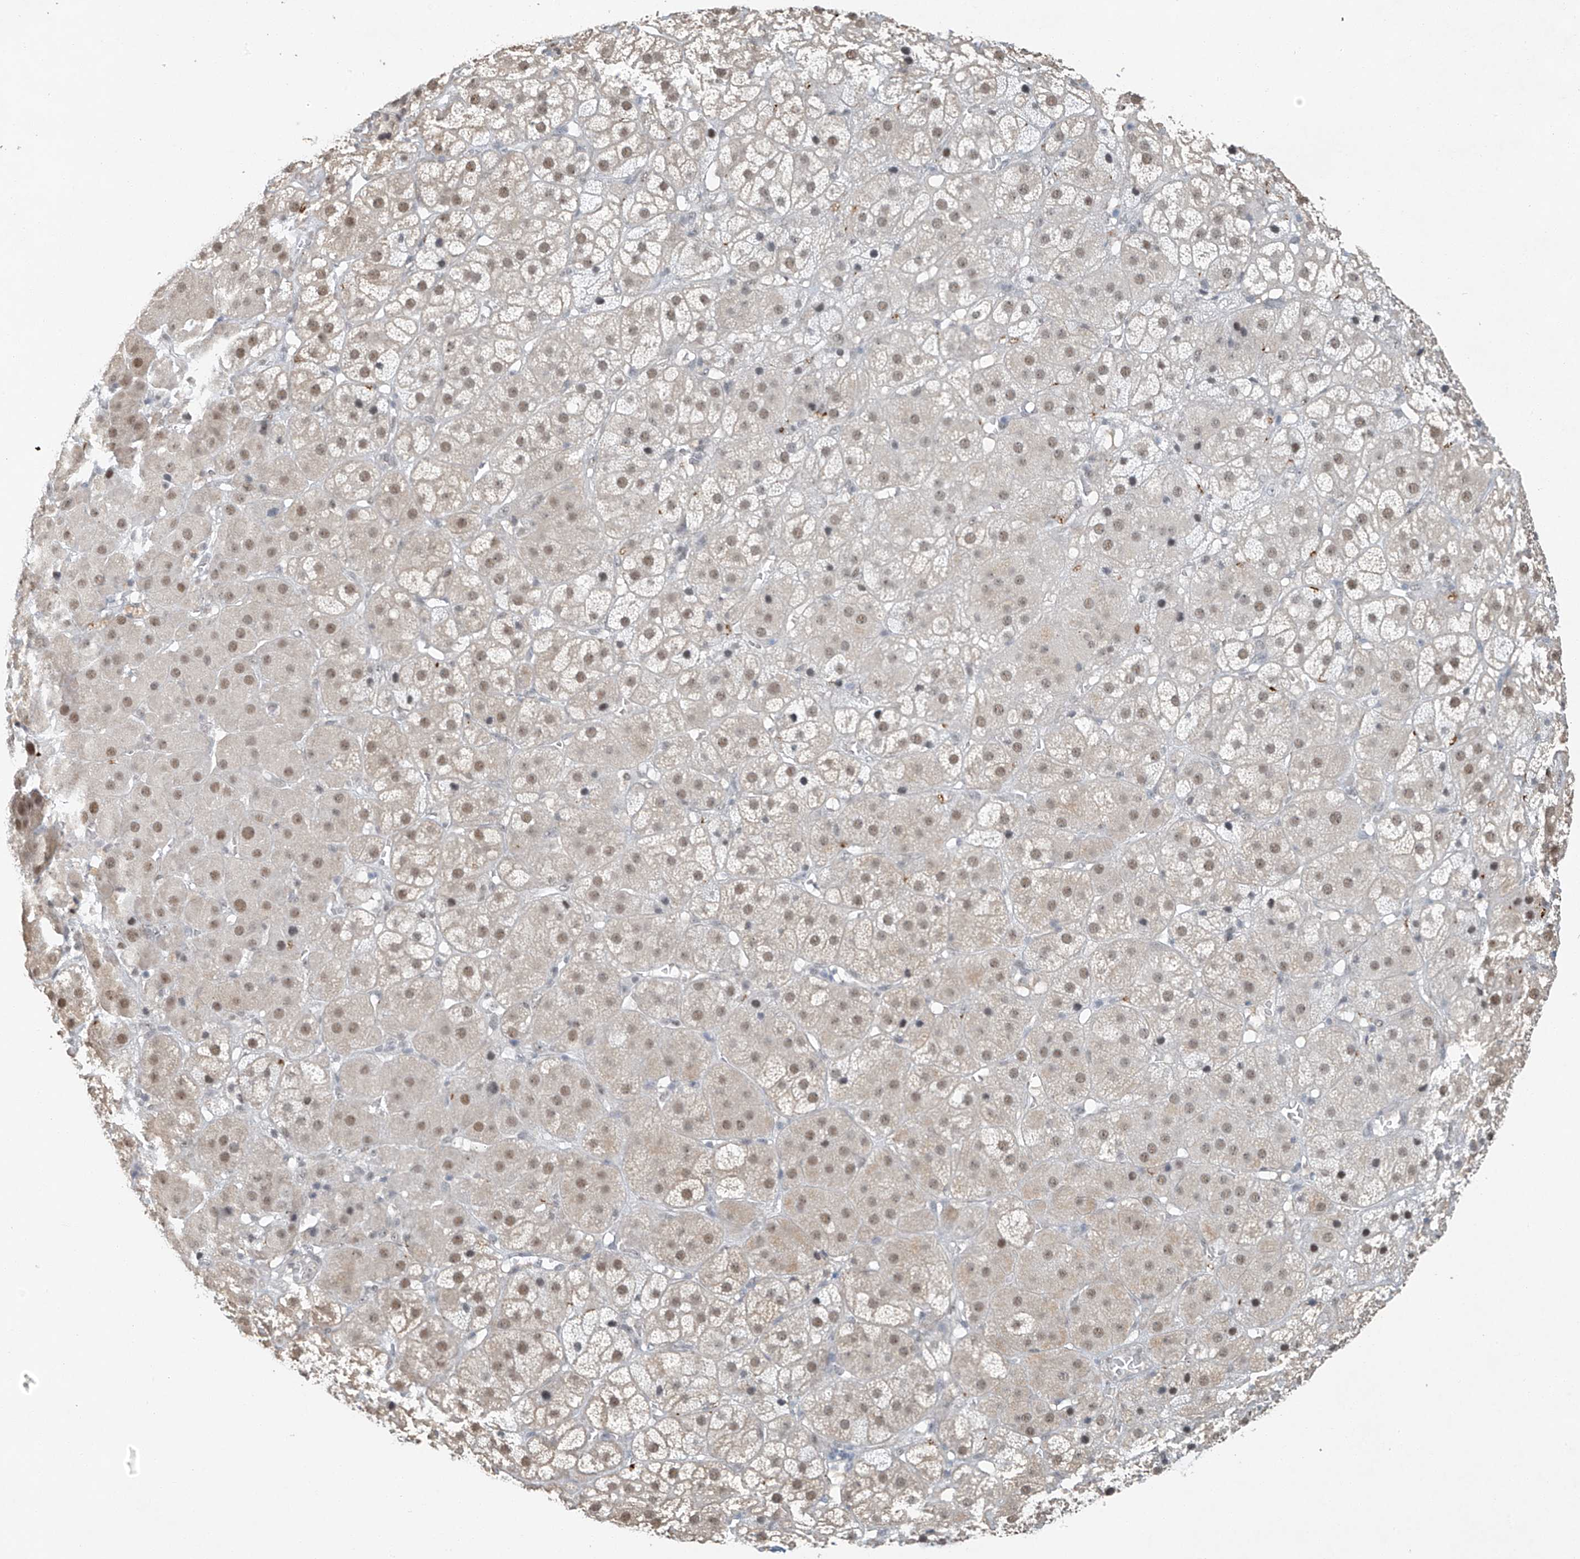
{"staining": {"intensity": "weak", "quantity": "25%-75%", "location": "nuclear"}, "tissue": "adrenal gland", "cell_type": "Glandular cells", "image_type": "normal", "snomed": [{"axis": "morphology", "description": "Normal tissue, NOS"}, {"axis": "topography", "description": "Adrenal gland"}], "caption": "Brown immunohistochemical staining in normal human adrenal gland demonstrates weak nuclear positivity in approximately 25%-75% of glandular cells.", "gene": "TAF8", "patient": {"sex": "female", "age": 57}}